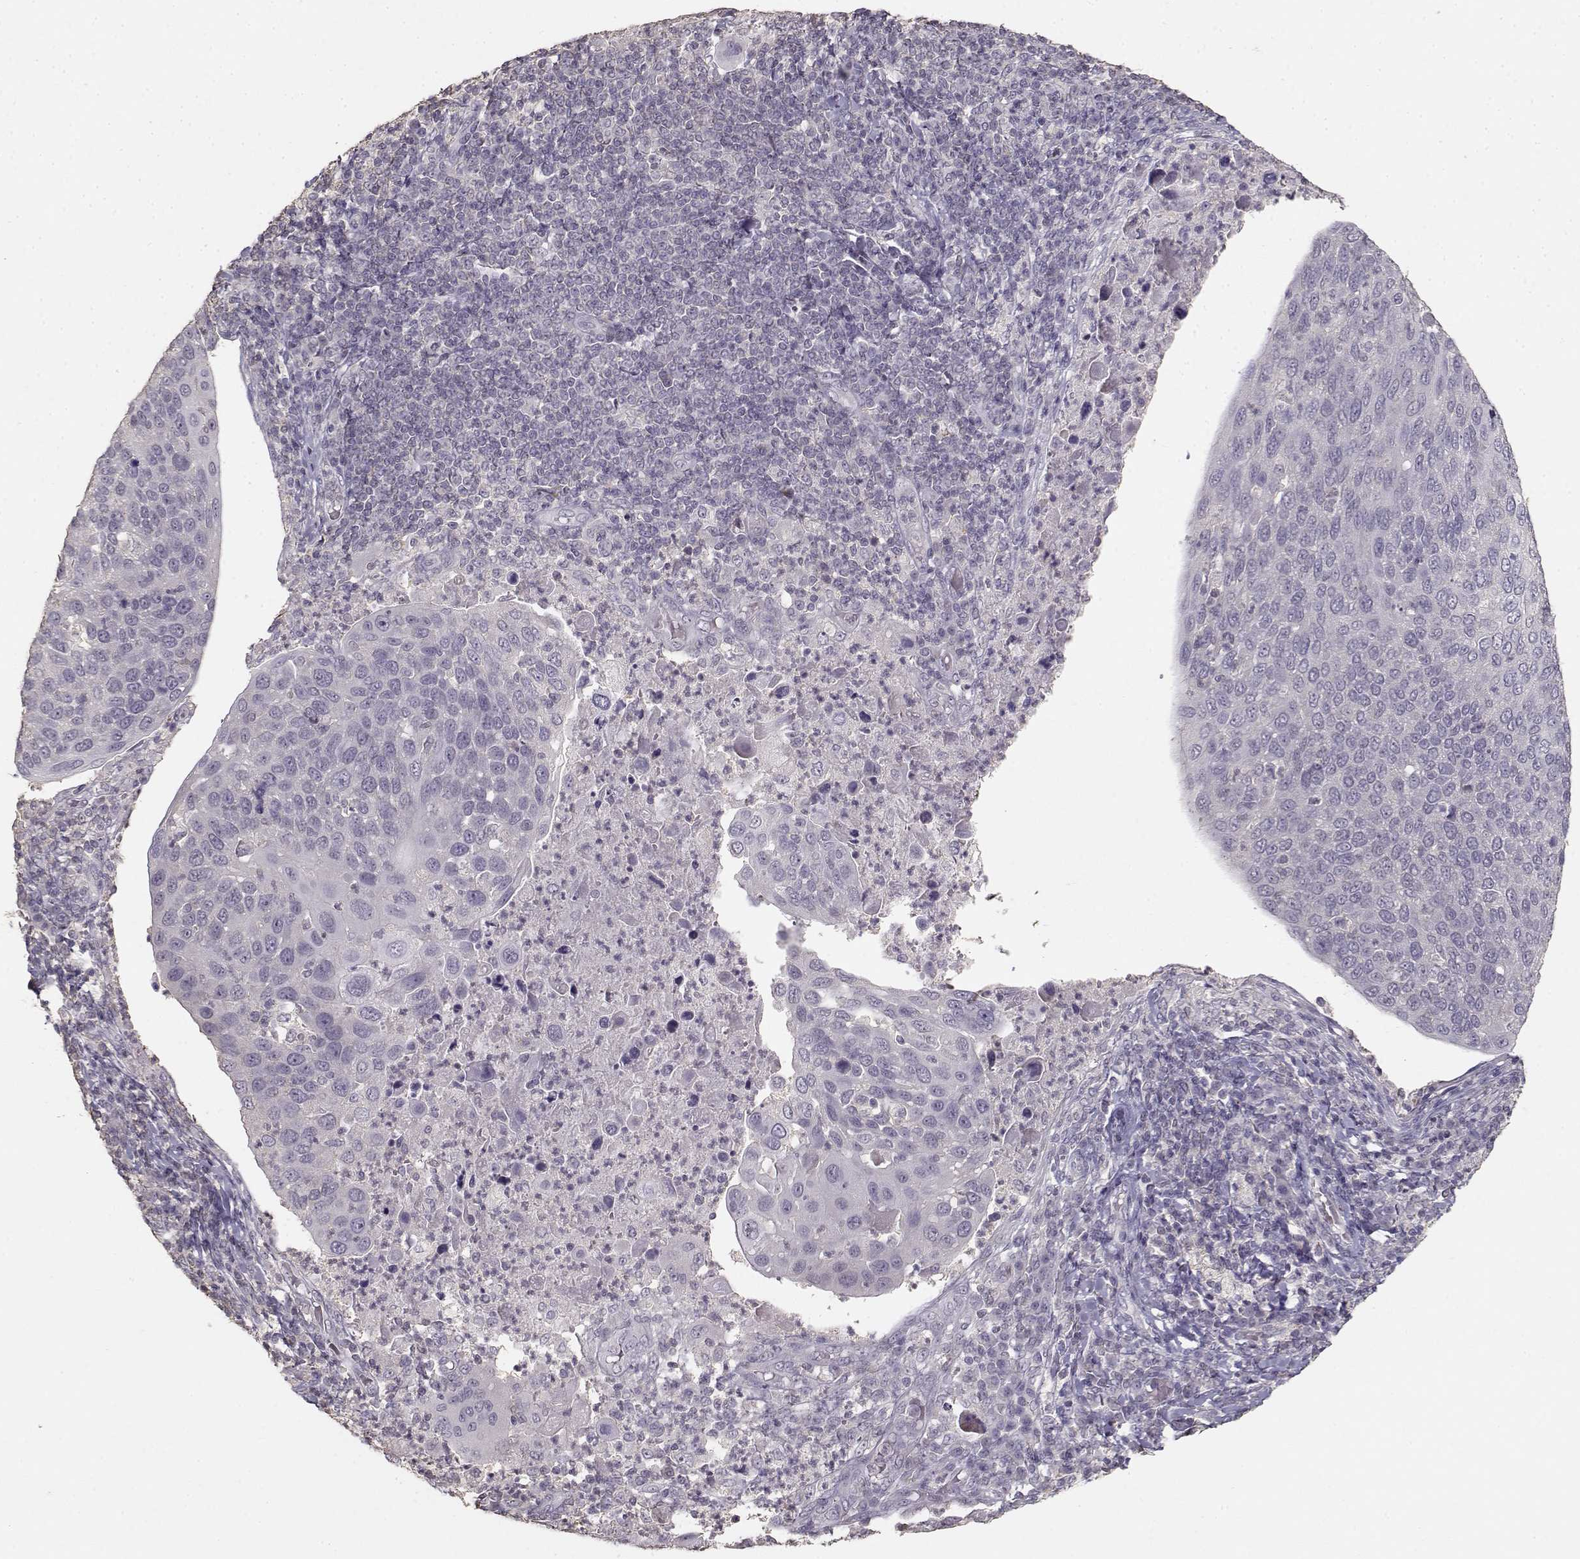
{"staining": {"intensity": "negative", "quantity": "none", "location": "none"}, "tissue": "cervical cancer", "cell_type": "Tumor cells", "image_type": "cancer", "snomed": [{"axis": "morphology", "description": "Squamous cell carcinoma, NOS"}, {"axis": "topography", "description": "Cervix"}], "caption": "This is an IHC histopathology image of human cervical squamous cell carcinoma. There is no positivity in tumor cells.", "gene": "UROC1", "patient": {"sex": "female", "age": 54}}